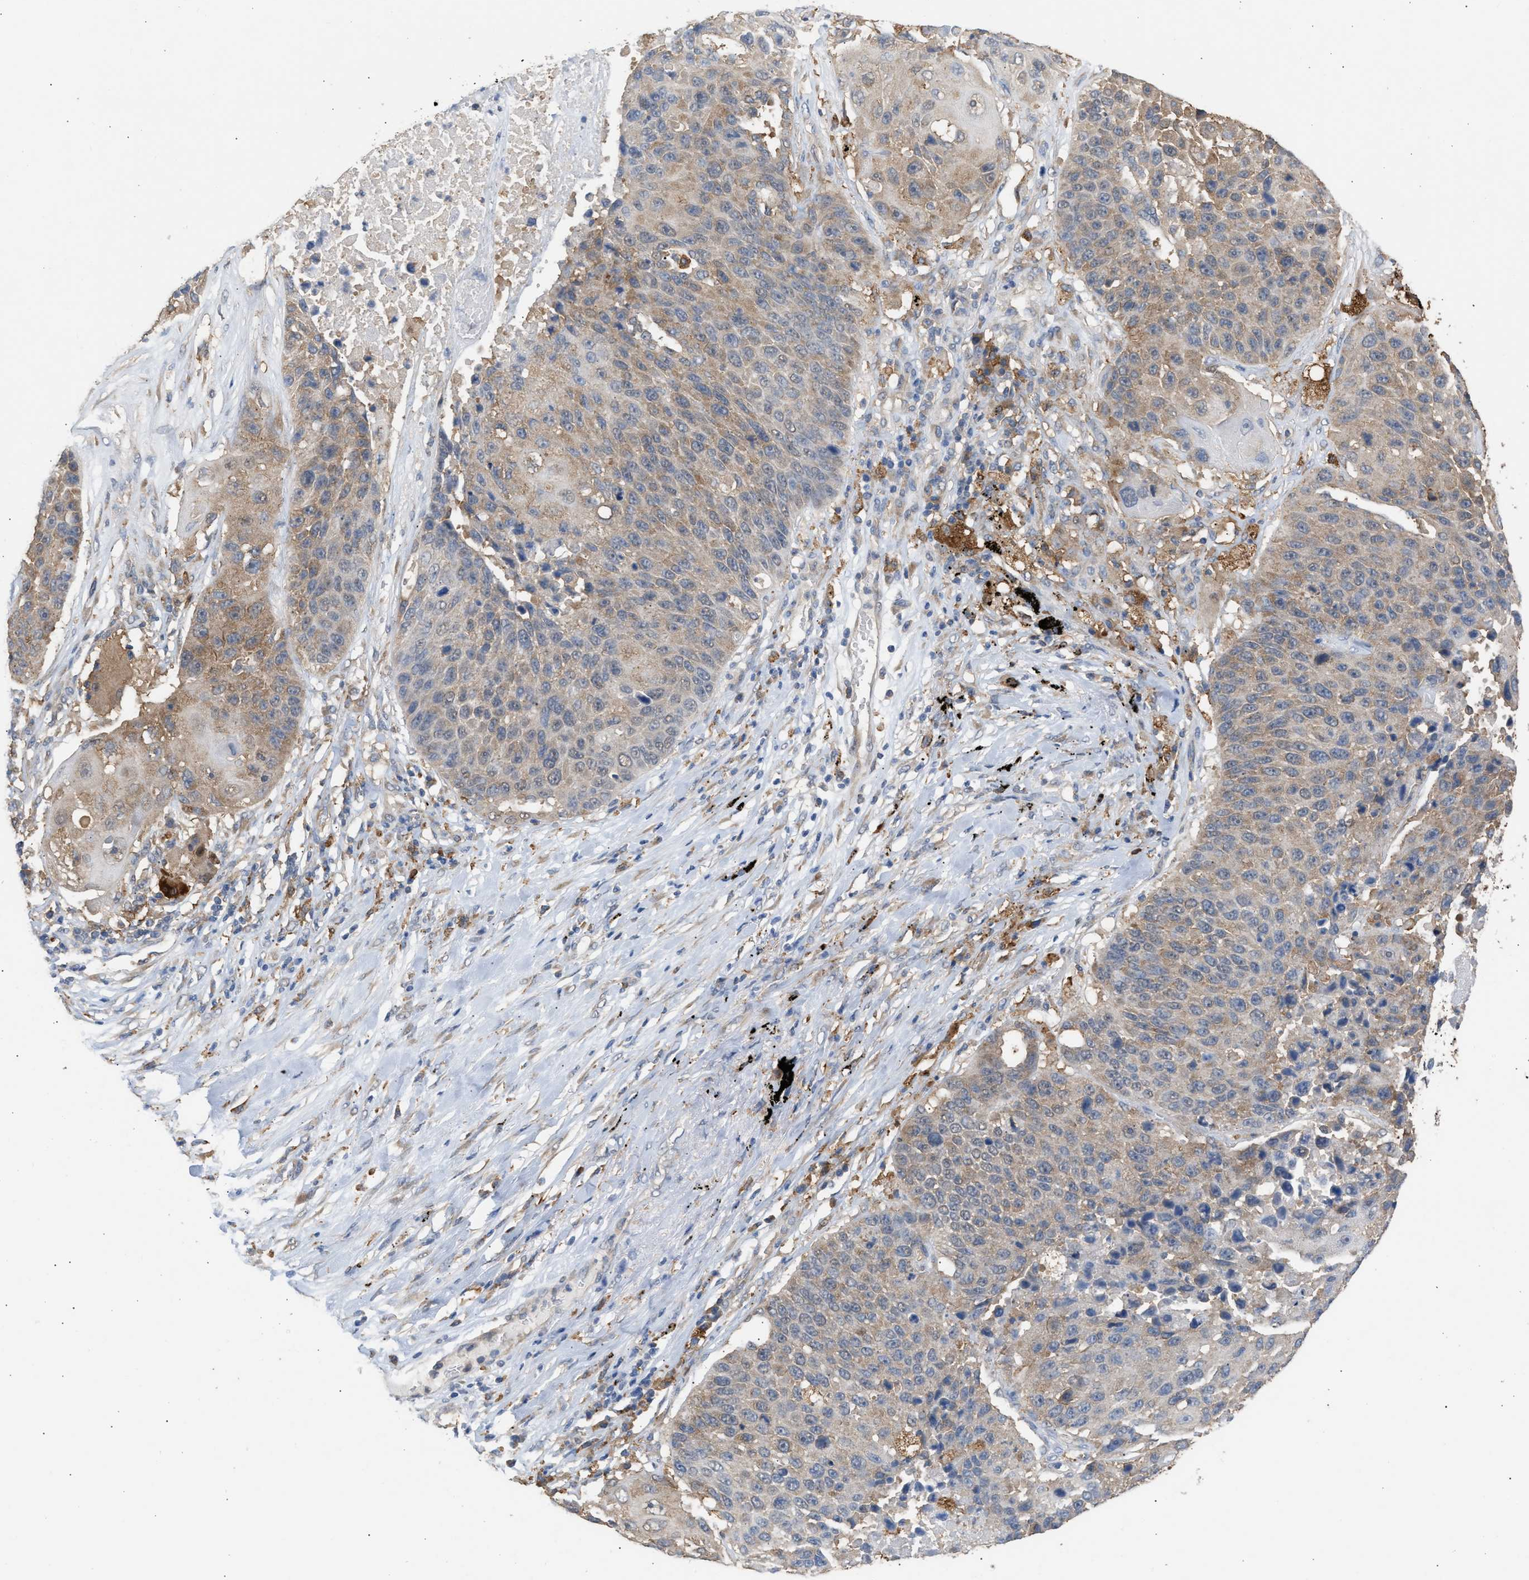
{"staining": {"intensity": "weak", "quantity": ">75%", "location": "cytoplasmic/membranous"}, "tissue": "lung cancer", "cell_type": "Tumor cells", "image_type": "cancer", "snomed": [{"axis": "morphology", "description": "Squamous cell carcinoma, NOS"}, {"axis": "topography", "description": "Lung"}], "caption": "This micrograph demonstrates immunohistochemistry (IHC) staining of lung cancer, with low weak cytoplasmic/membranous staining in approximately >75% of tumor cells.", "gene": "GCN1", "patient": {"sex": "male", "age": 61}}